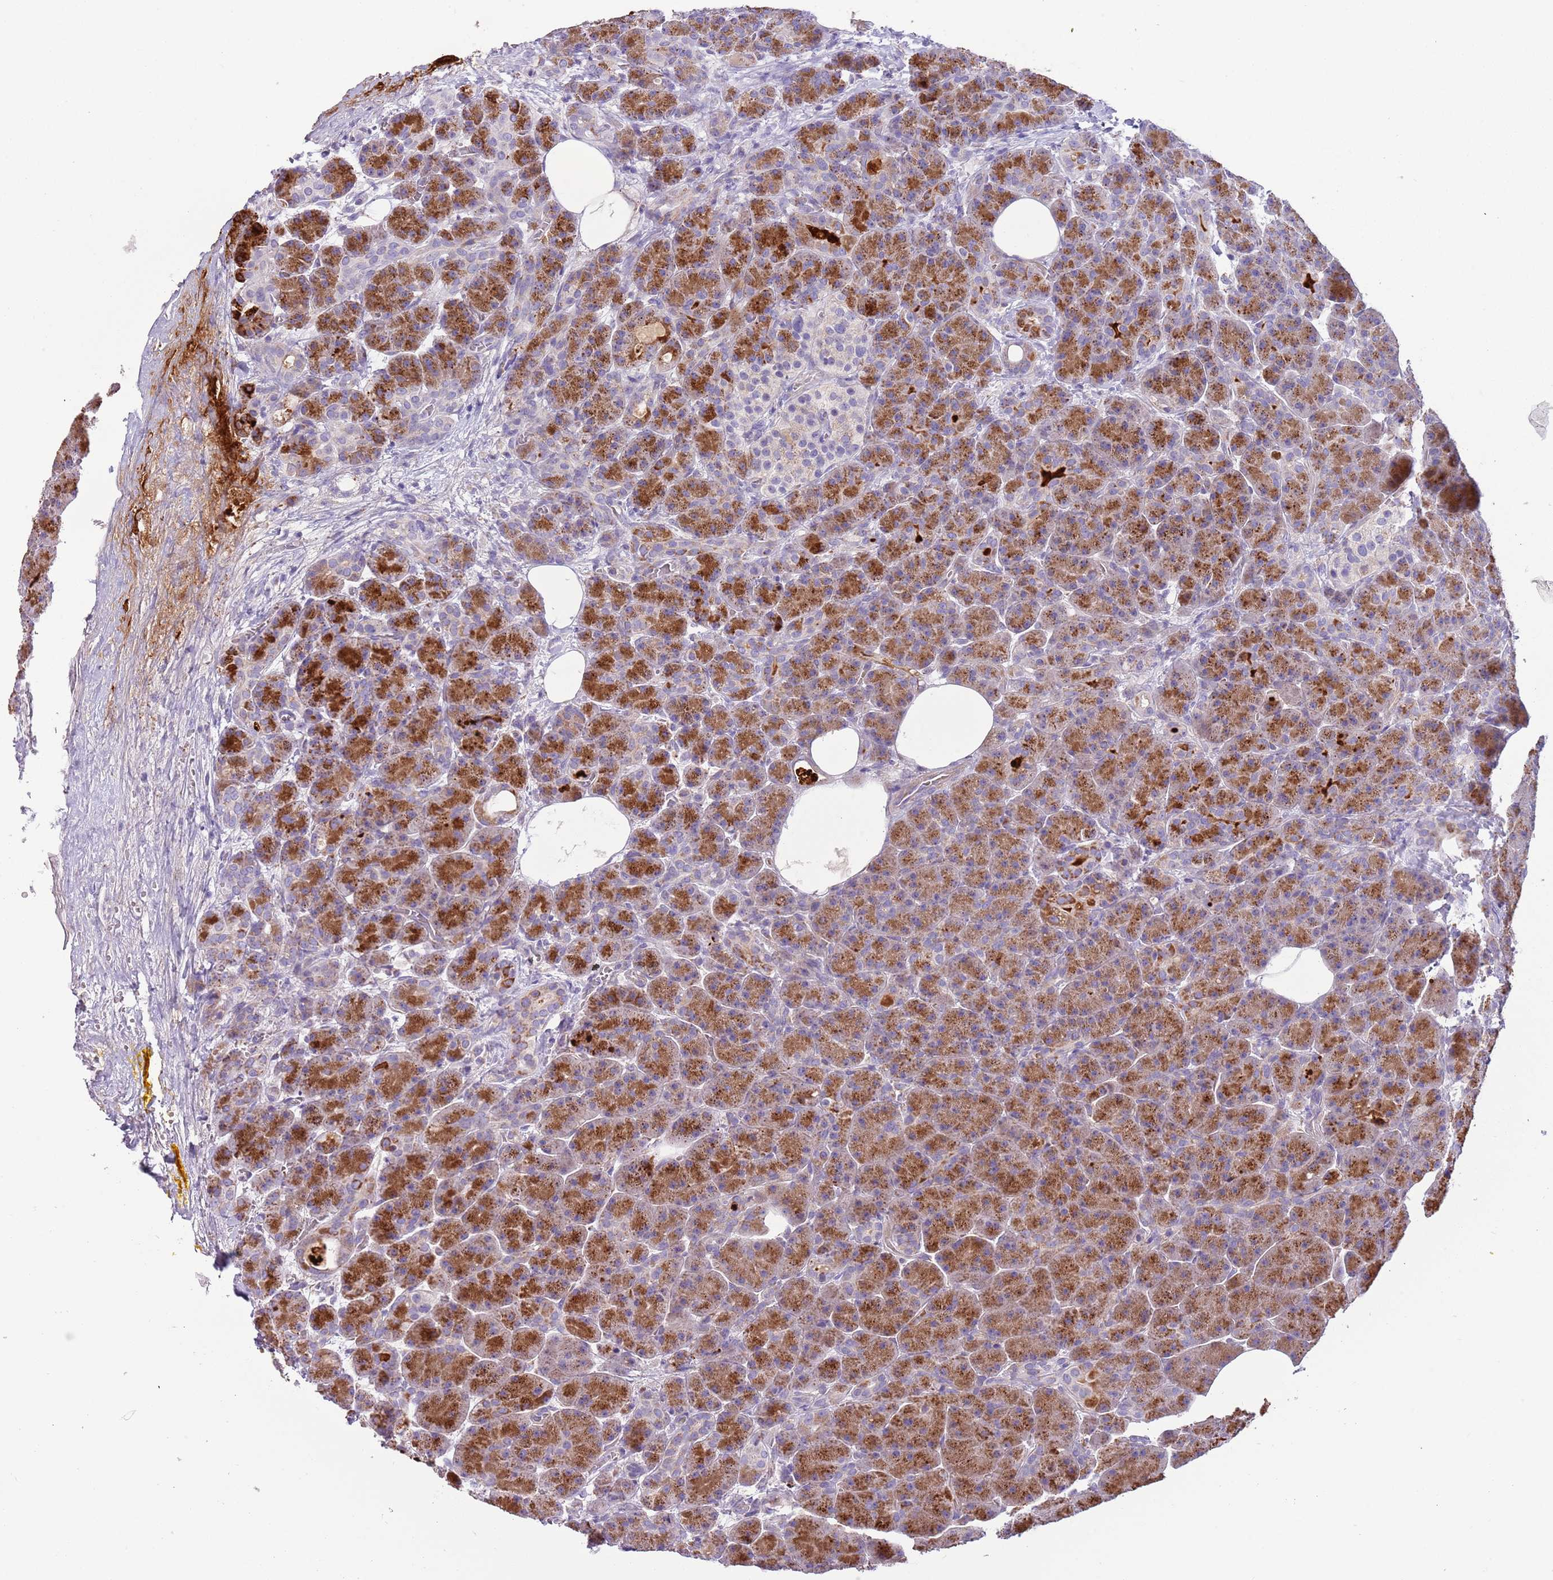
{"staining": {"intensity": "strong", "quantity": ">75%", "location": "cytoplasmic/membranous"}, "tissue": "pancreas", "cell_type": "Exocrine glandular cells", "image_type": "normal", "snomed": [{"axis": "morphology", "description": "Normal tissue, NOS"}, {"axis": "topography", "description": "Pancreas"}], "caption": "Immunohistochemical staining of benign pancreas demonstrates >75% levels of strong cytoplasmic/membranous protein expression in about >75% of exocrine glandular cells.", "gene": "RNF222", "patient": {"sex": "male", "age": 63}}